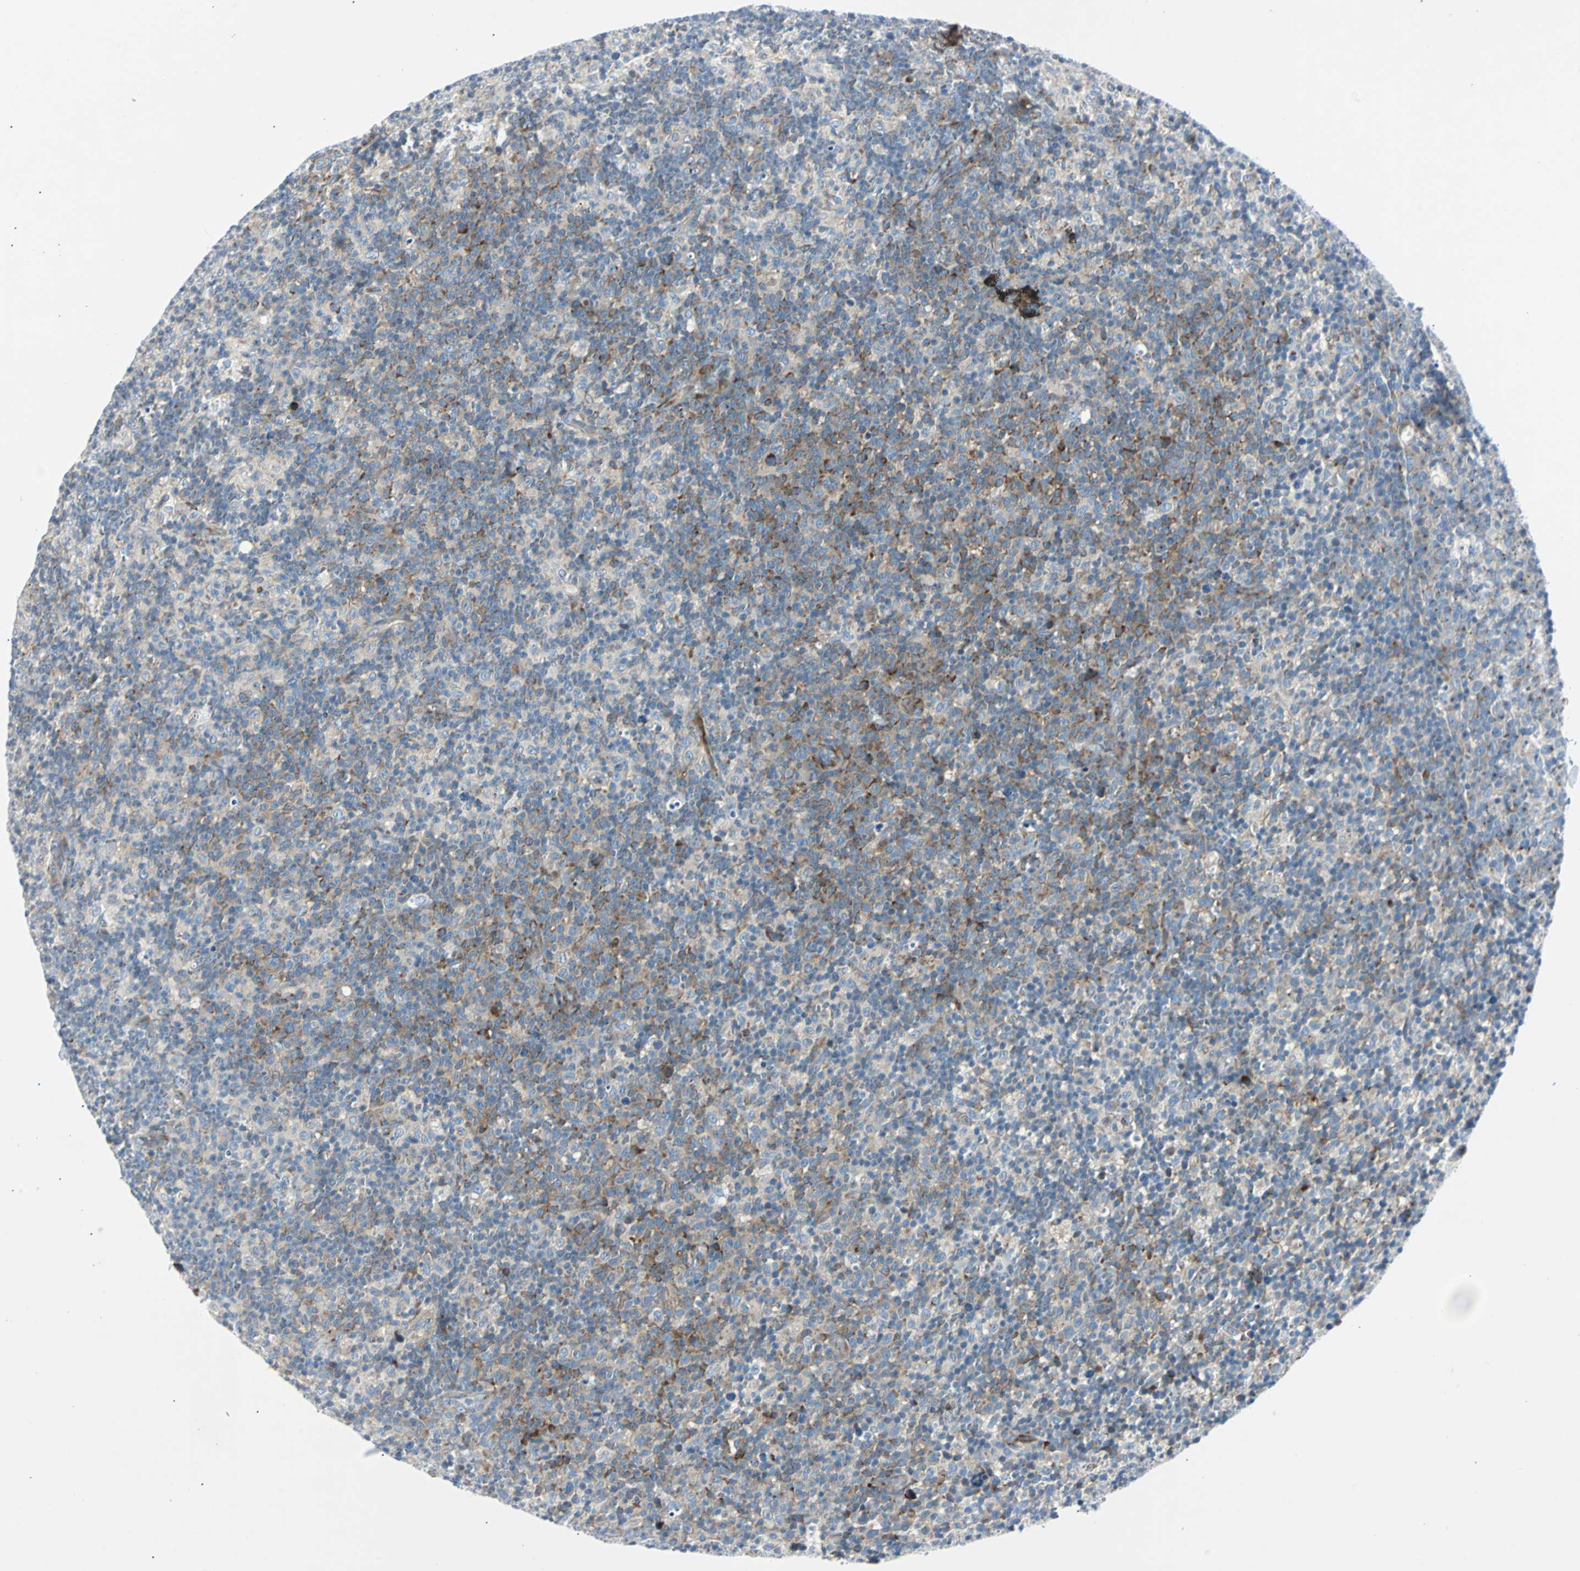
{"staining": {"intensity": "moderate", "quantity": "25%-75%", "location": "cytoplasmic/membranous,nuclear"}, "tissue": "lymph node", "cell_type": "Germinal center cells", "image_type": "normal", "snomed": [{"axis": "morphology", "description": "Normal tissue, NOS"}, {"axis": "morphology", "description": "Inflammation, NOS"}, {"axis": "topography", "description": "Lymph node"}], "caption": "Immunohistochemical staining of benign human lymph node shows 25%-75% levels of moderate cytoplasmic/membranous,nuclear protein expression in about 25%-75% of germinal center cells.", "gene": "BBC3", "patient": {"sex": "male", "age": 55}}